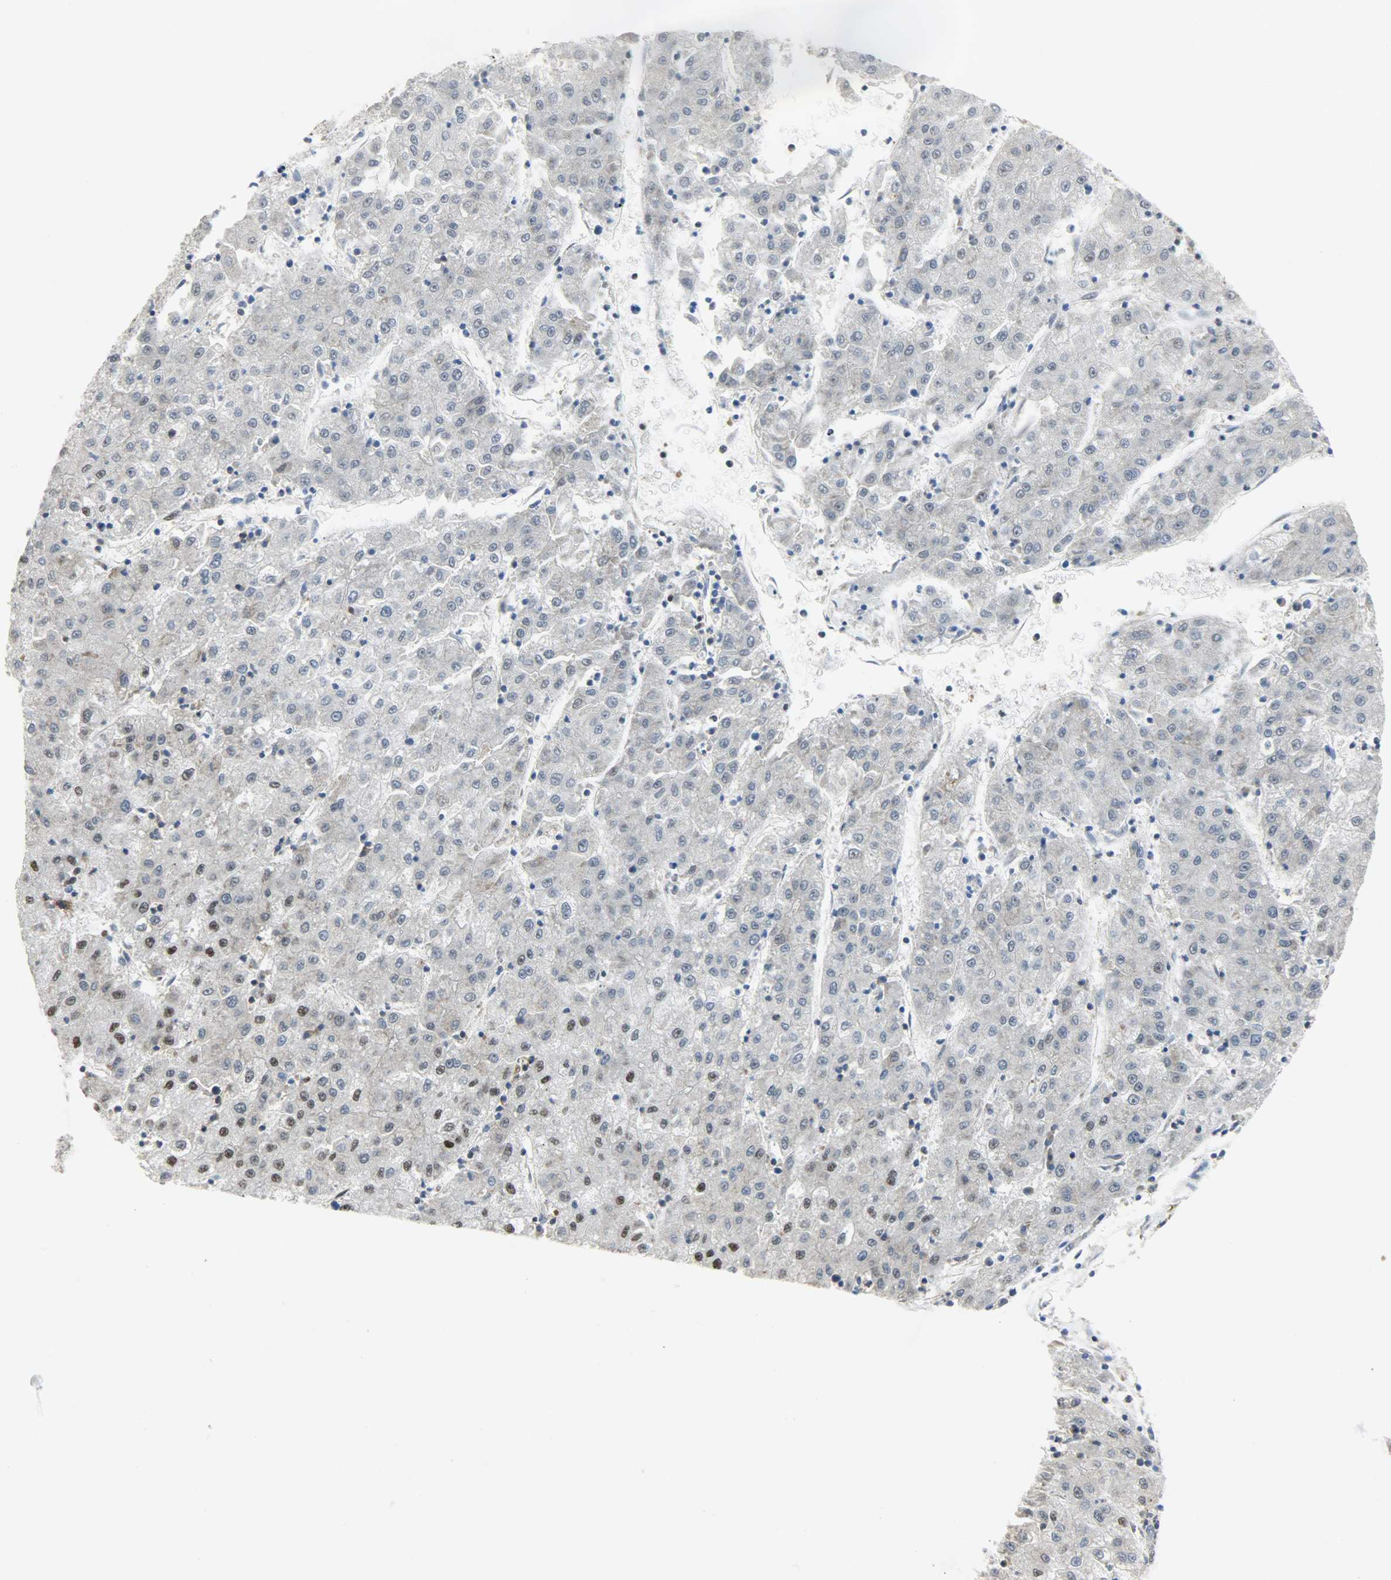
{"staining": {"intensity": "strong", "quantity": "25%-75%", "location": "nuclear"}, "tissue": "liver cancer", "cell_type": "Tumor cells", "image_type": "cancer", "snomed": [{"axis": "morphology", "description": "Carcinoma, Hepatocellular, NOS"}, {"axis": "topography", "description": "Liver"}], "caption": "Immunohistochemistry photomicrograph of liver hepatocellular carcinoma stained for a protein (brown), which shows high levels of strong nuclear staining in about 25%-75% of tumor cells.", "gene": "SSB", "patient": {"sex": "male", "age": 72}}